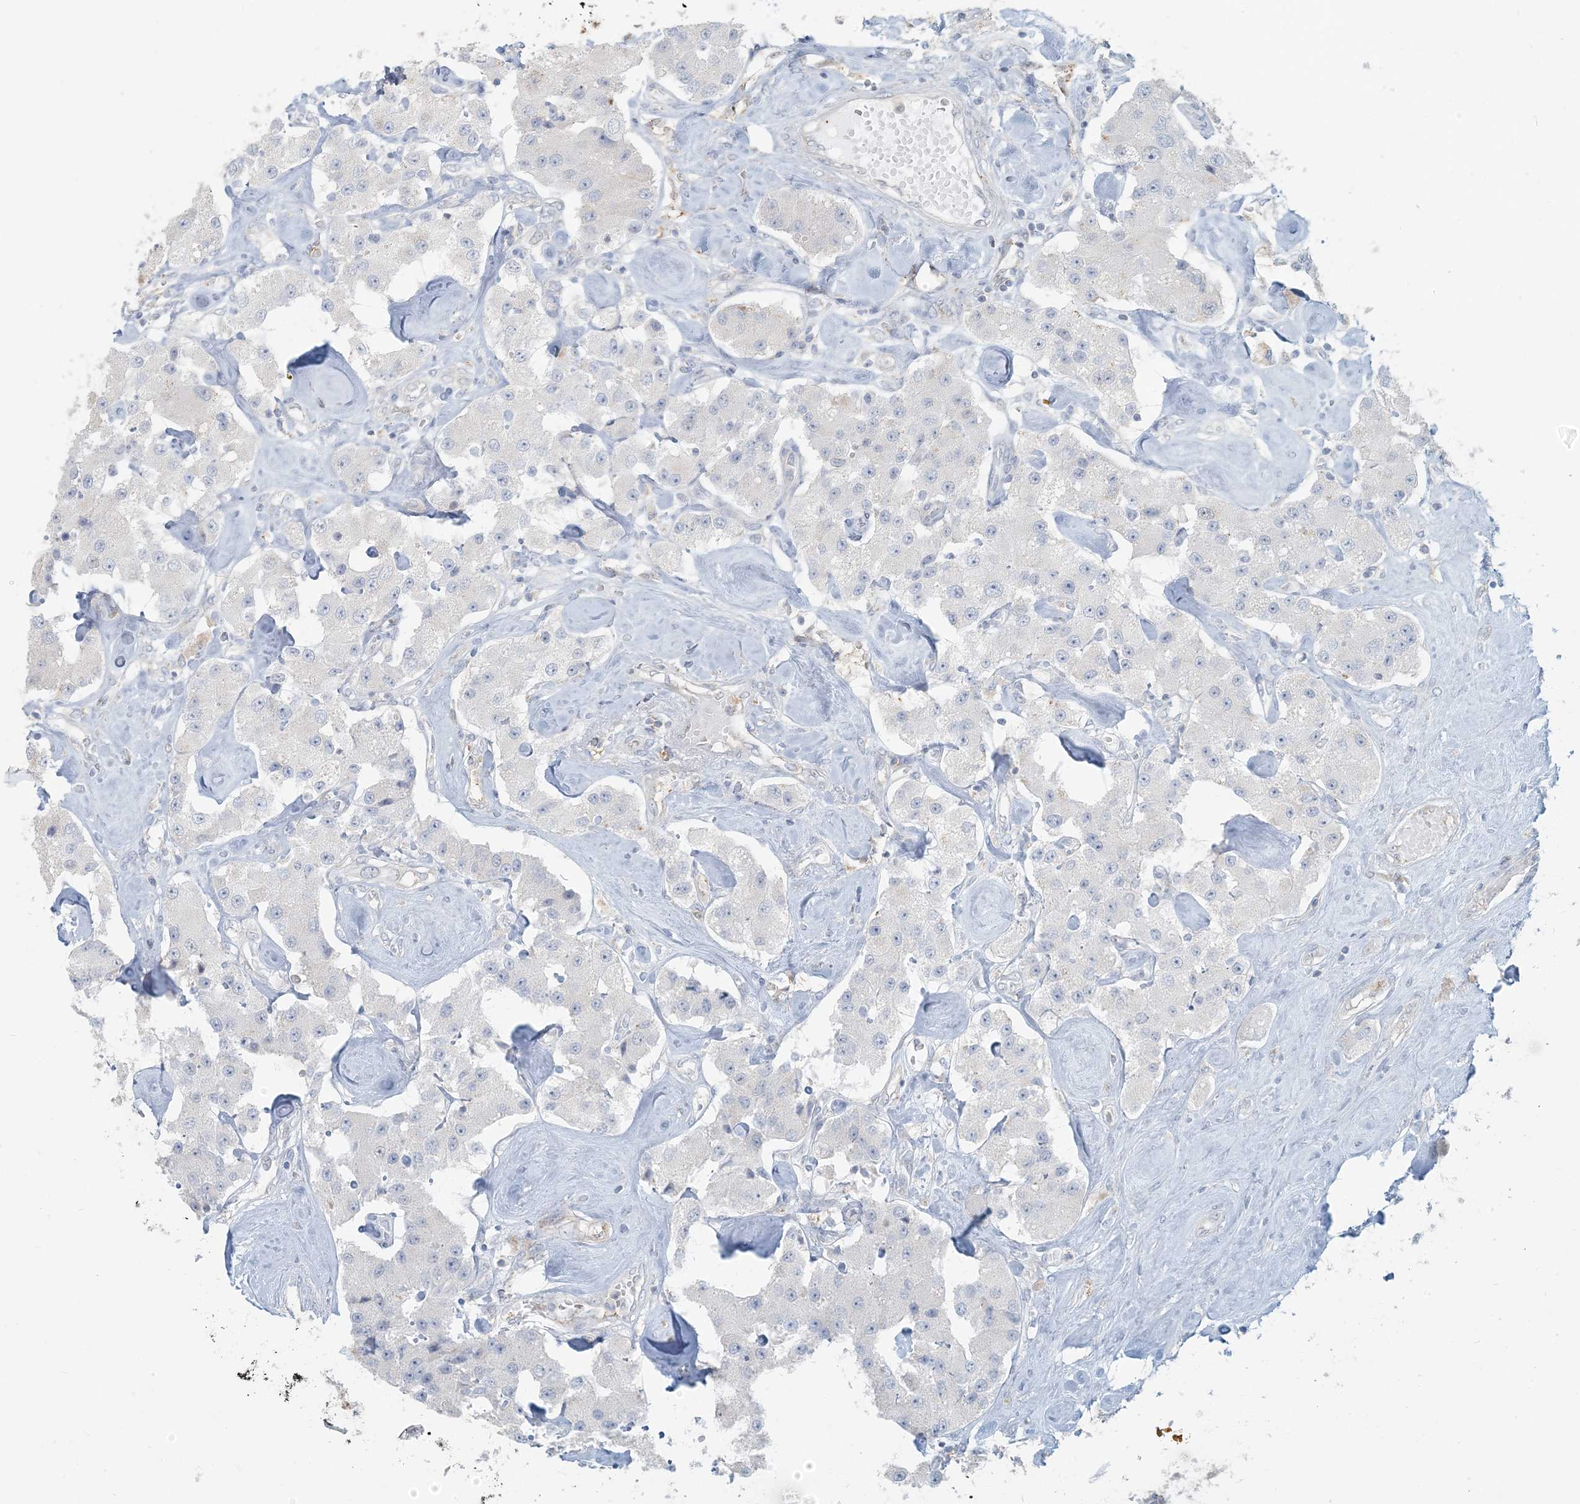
{"staining": {"intensity": "negative", "quantity": "none", "location": "none"}, "tissue": "carcinoid", "cell_type": "Tumor cells", "image_type": "cancer", "snomed": [{"axis": "morphology", "description": "Carcinoid, malignant, NOS"}, {"axis": "topography", "description": "Pancreas"}], "caption": "A high-resolution micrograph shows IHC staining of malignant carcinoid, which exhibits no significant positivity in tumor cells. (DAB (3,3'-diaminobenzidine) IHC with hematoxylin counter stain).", "gene": "HACL1", "patient": {"sex": "male", "age": 41}}